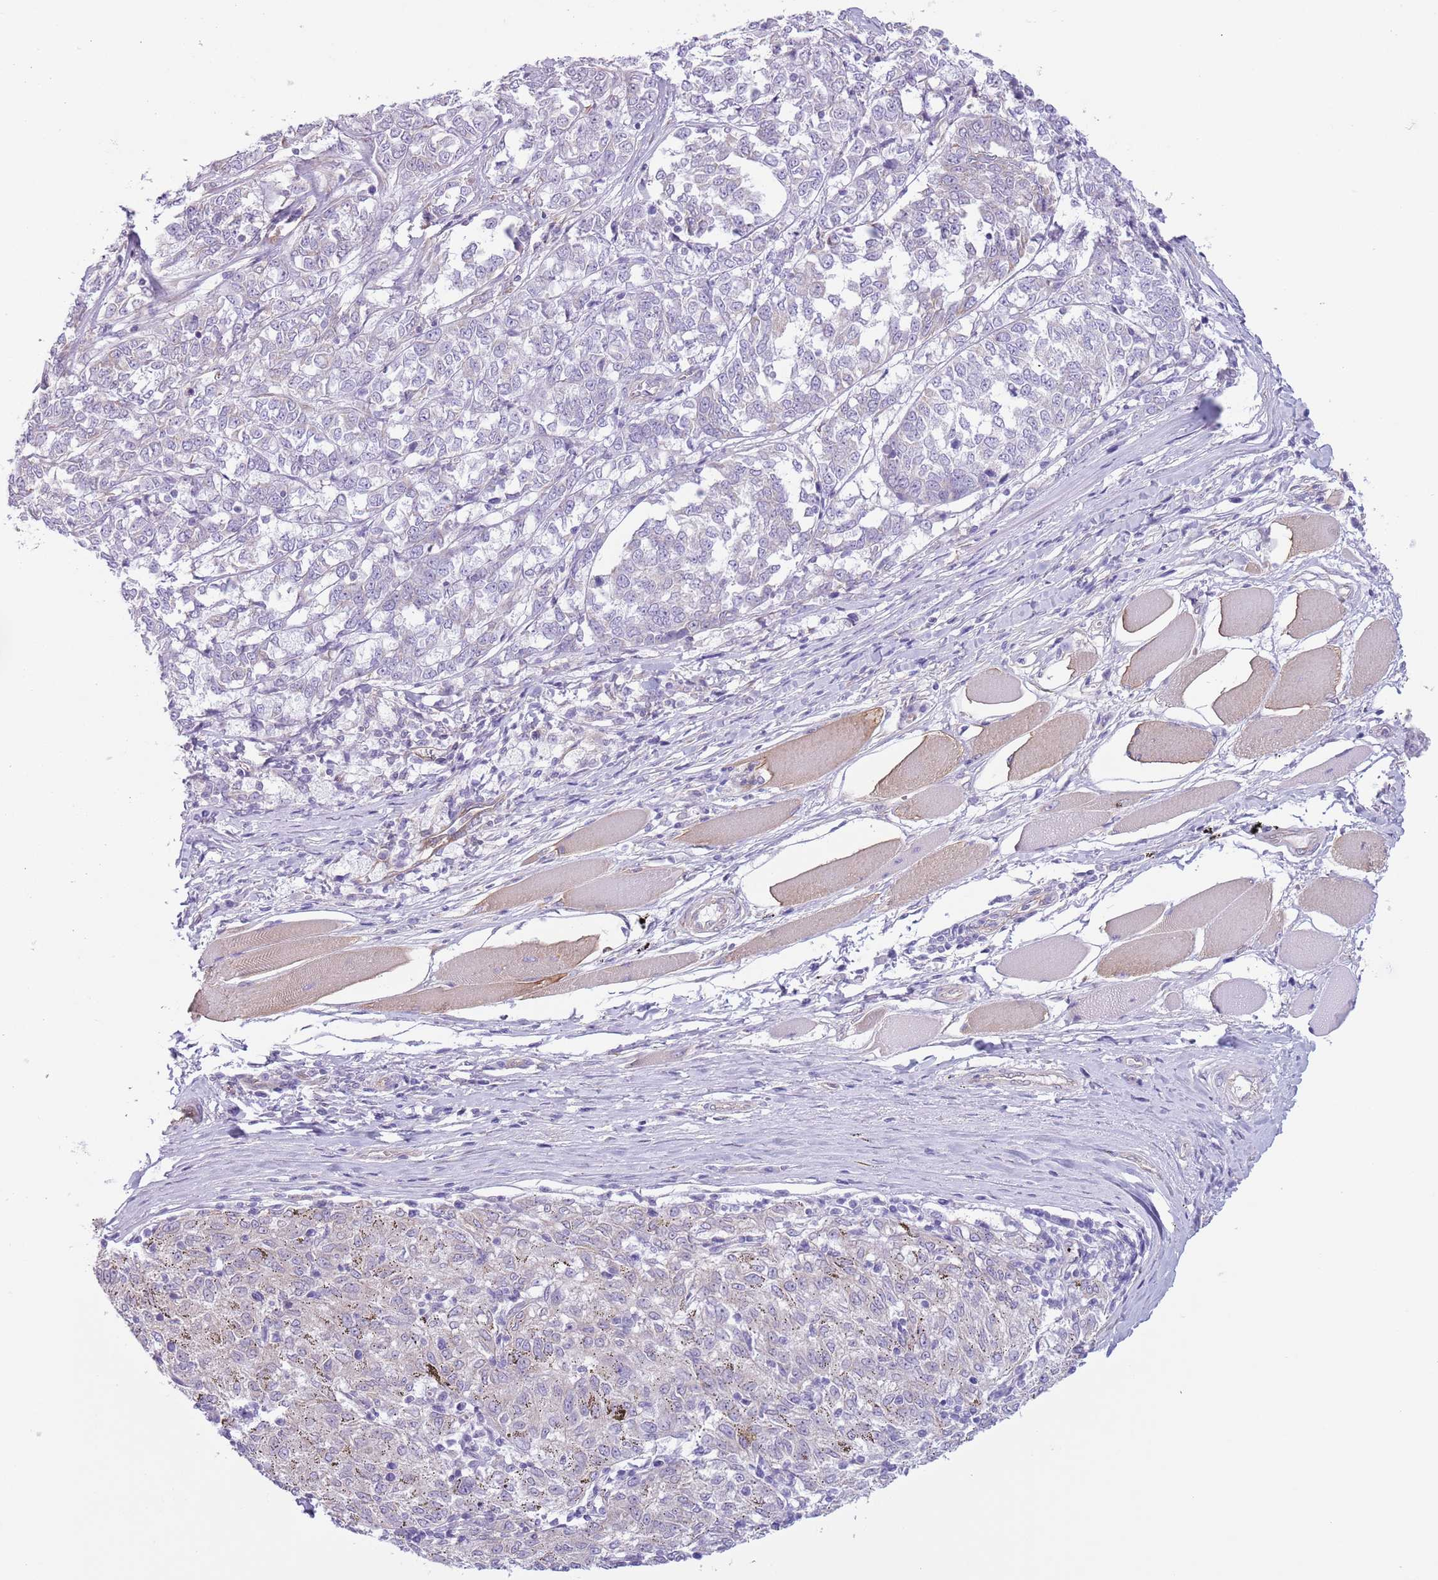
{"staining": {"intensity": "negative", "quantity": "none", "location": "none"}, "tissue": "melanoma", "cell_type": "Tumor cells", "image_type": "cancer", "snomed": [{"axis": "morphology", "description": "Malignant melanoma, NOS"}, {"axis": "topography", "description": "Skin"}], "caption": "The micrograph demonstrates no staining of tumor cells in malignant melanoma.", "gene": "RBP3", "patient": {"sex": "female", "age": 72}}